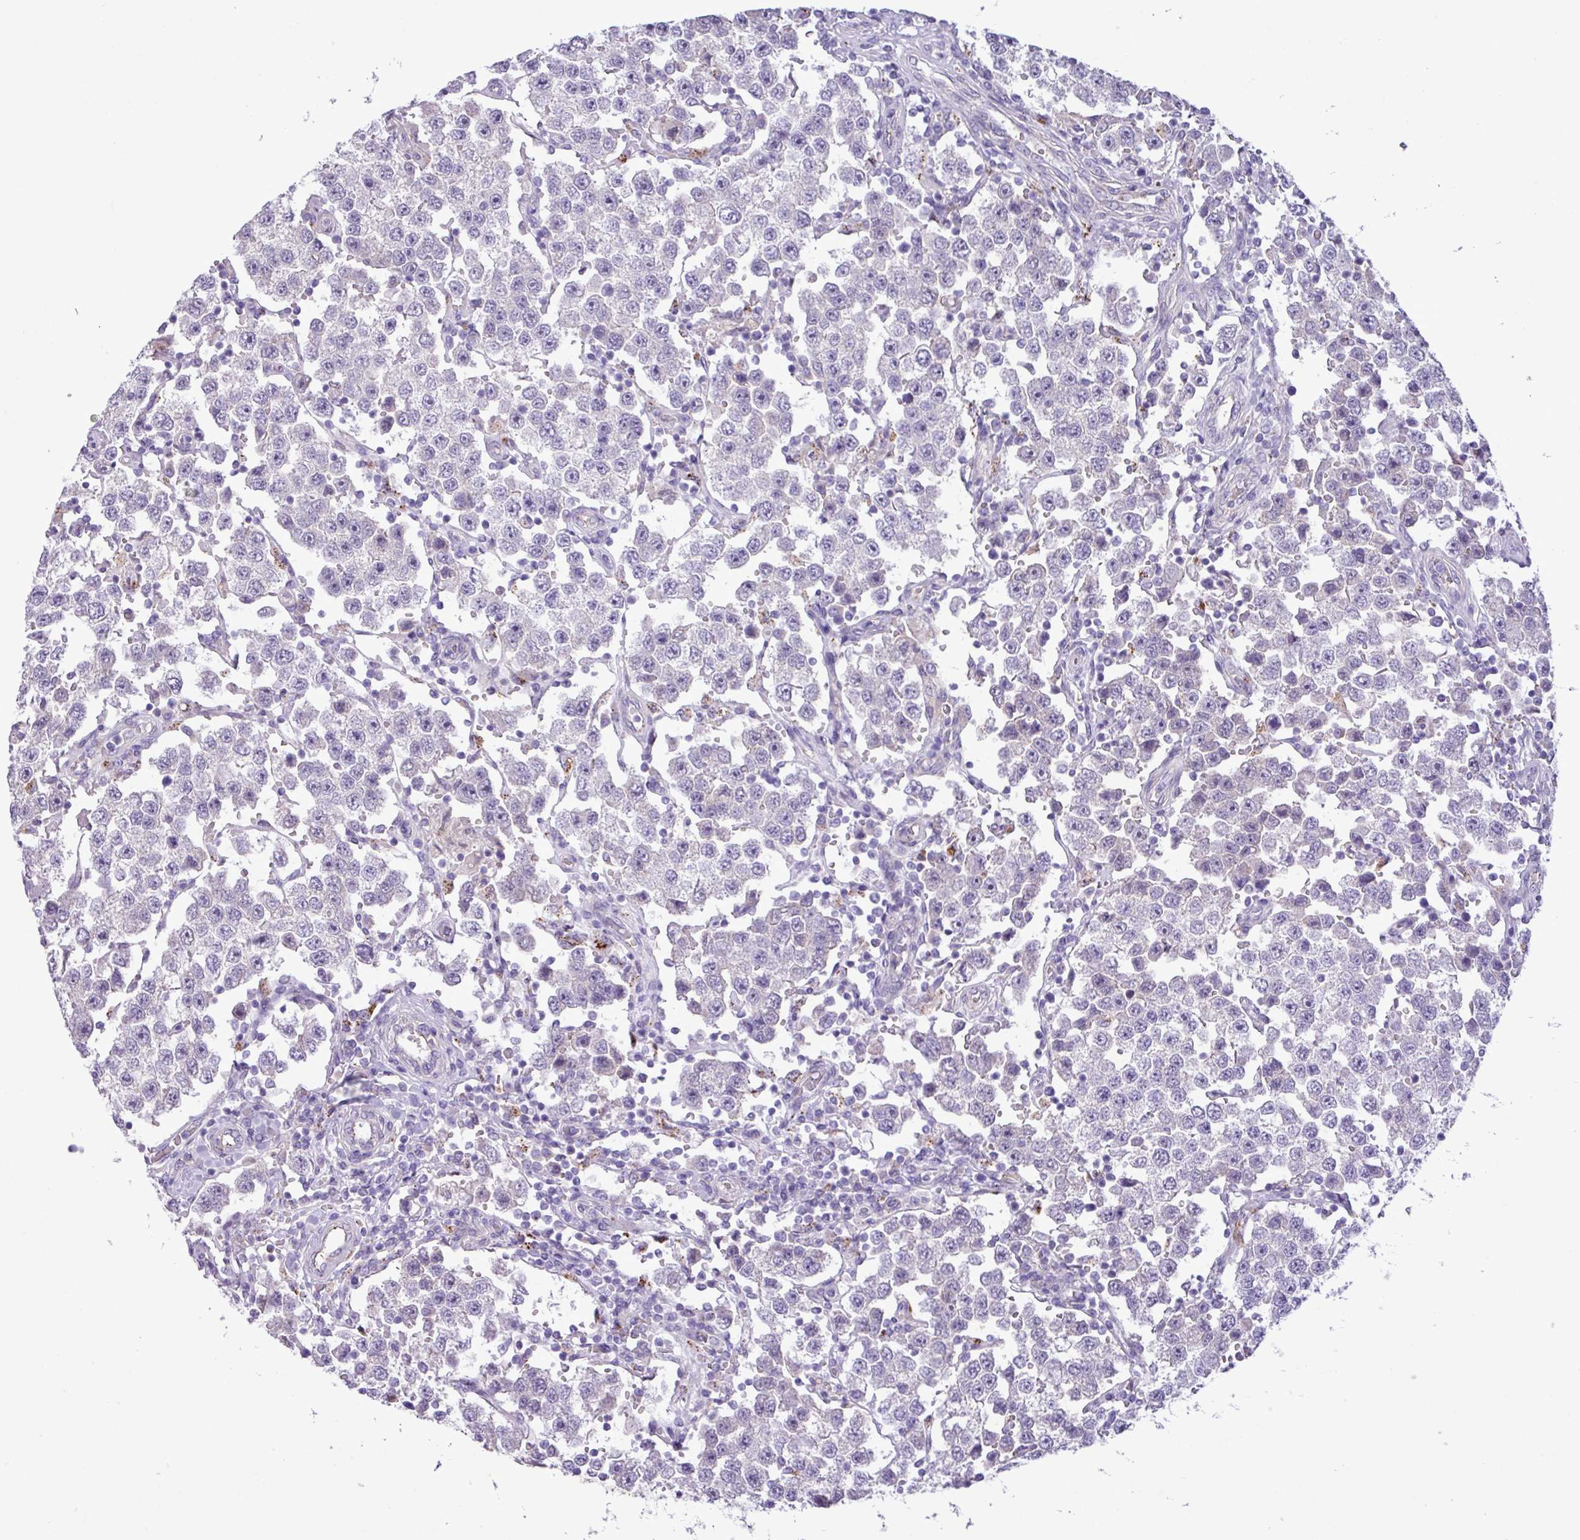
{"staining": {"intensity": "negative", "quantity": "none", "location": "none"}, "tissue": "testis cancer", "cell_type": "Tumor cells", "image_type": "cancer", "snomed": [{"axis": "morphology", "description": "Seminoma, NOS"}, {"axis": "topography", "description": "Testis"}], "caption": "There is no significant expression in tumor cells of testis cancer. (Brightfield microscopy of DAB (3,3'-diaminobenzidine) immunohistochemistry at high magnification).", "gene": "CD248", "patient": {"sex": "male", "age": 37}}